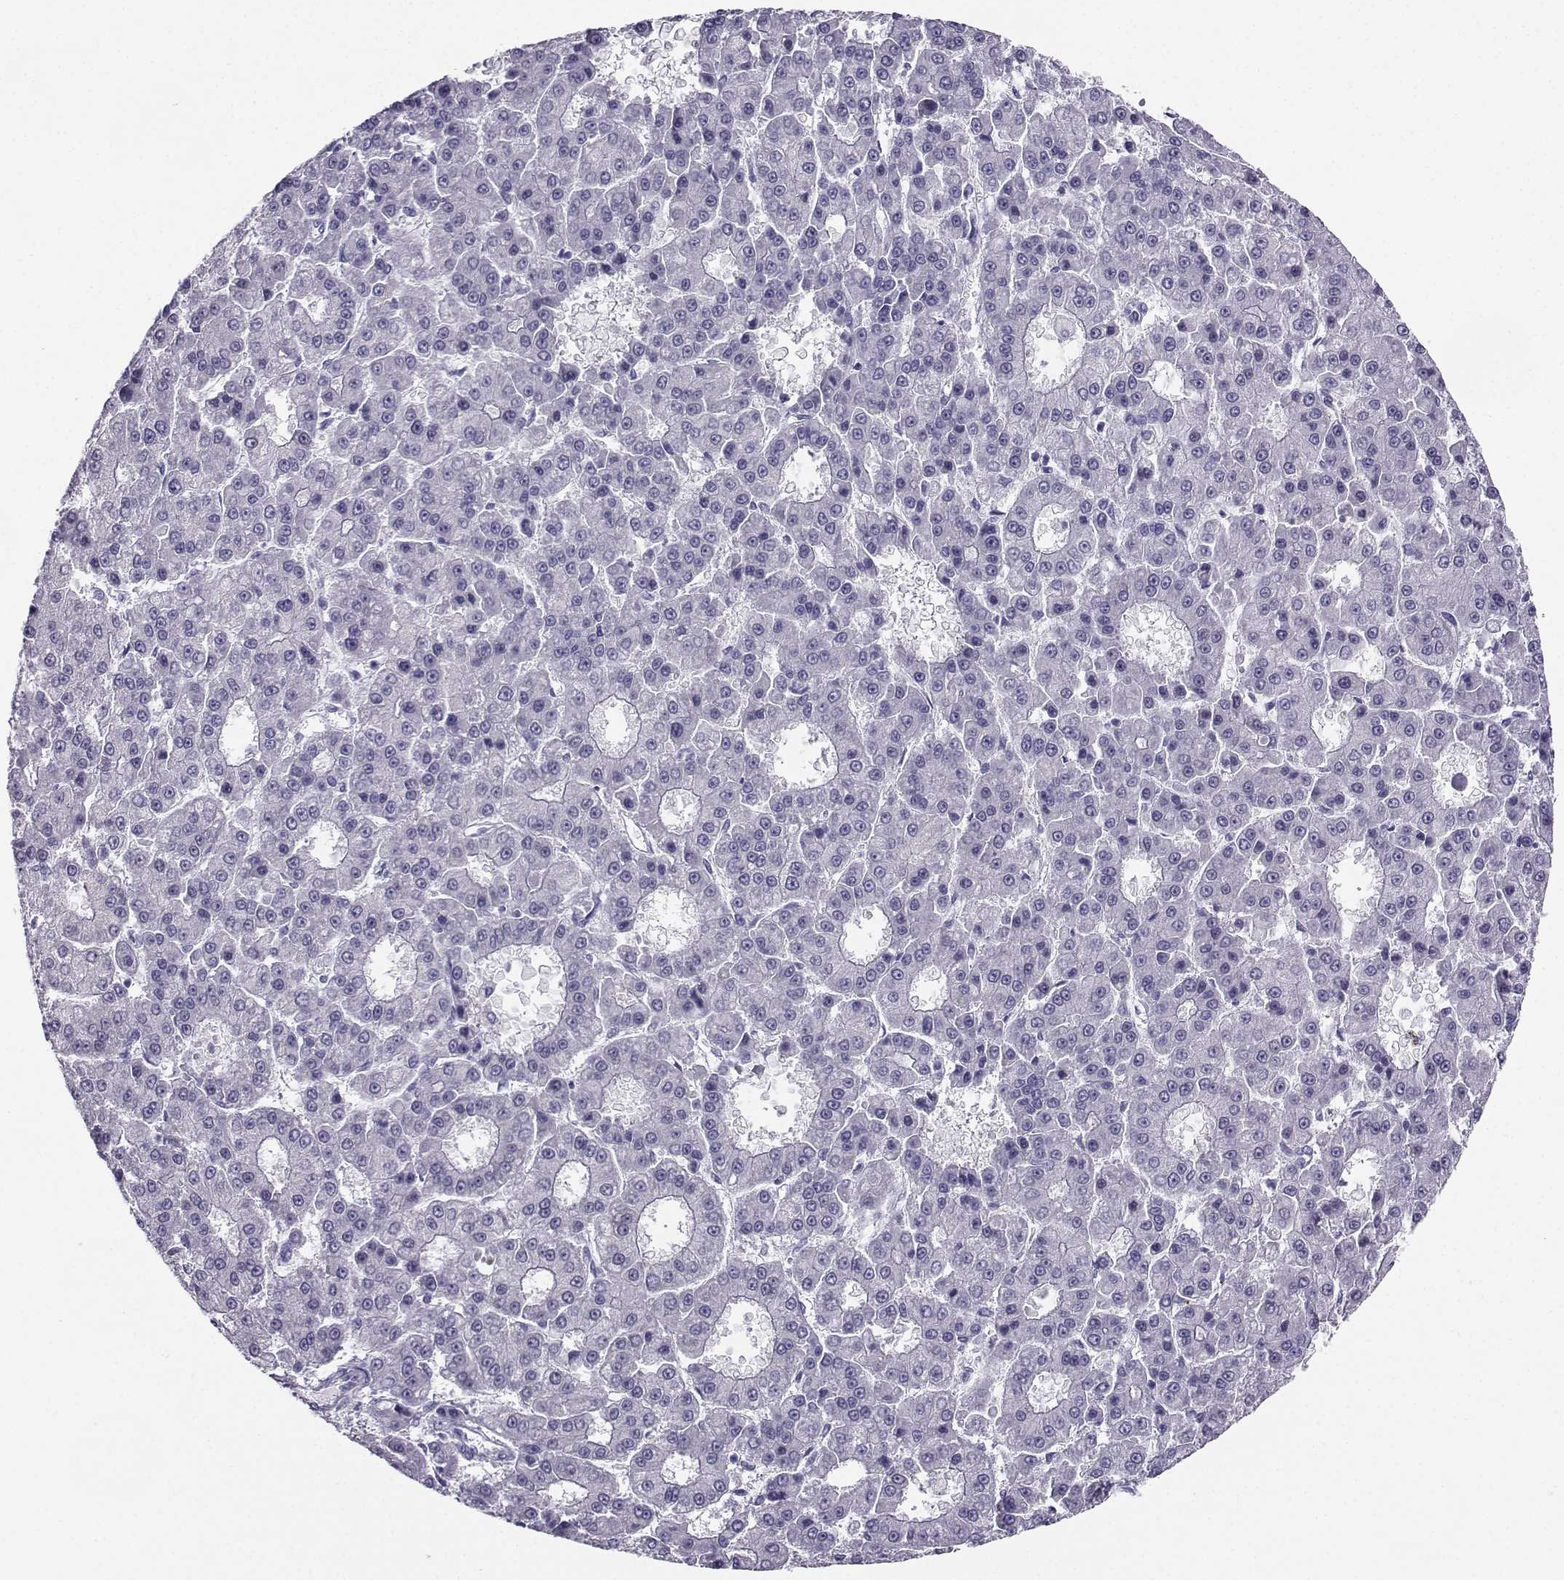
{"staining": {"intensity": "negative", "quantity": "none", "location": "none"}, "tissue": "liver cancer", "cell_type": "Tumor cells", "image_type": "cancer", "snomed": [{"axis": "morphology", "description": "Carcinoma, Hepatocellular, NOS"}, {"axis": "topography", "description": "Liver"}], "caption": "IHC image of neoplastic tissue: hepatocellular carcinoma (liver) stained with DAB (3,3'-diaminobenzidine) shows no significant protein staining in tumor cells. (DAB (3,3'-diaminobenzidine) IHC with hematoxylin counter stain).", "gene": "PGK1", "patient": {"sex": "male", "age": 70}}